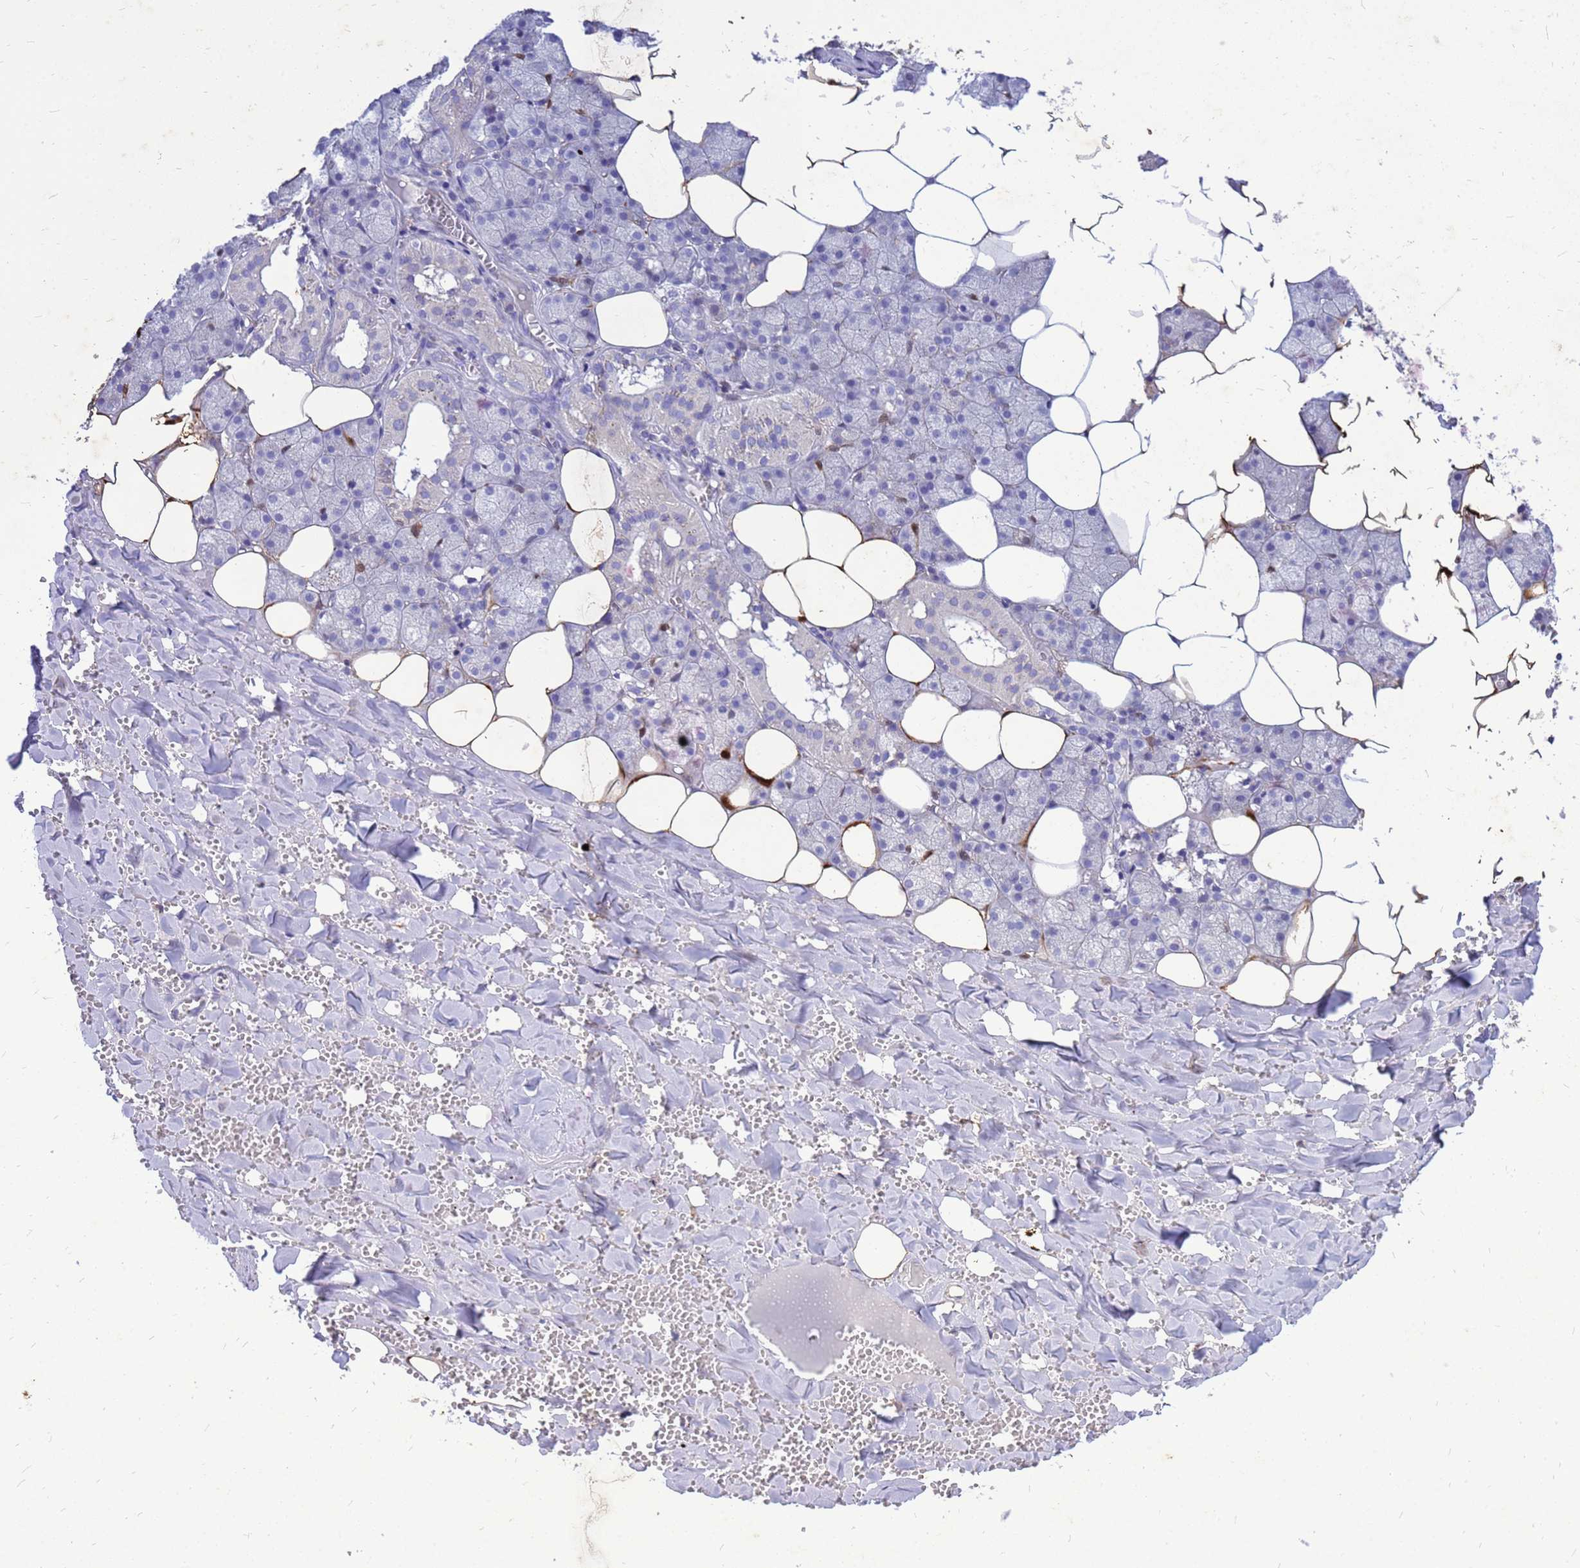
{"staining": {"intensity": "moderate", "quantity": "<25%", "location": "cytoplasmic/membranous"}, "tissue": "salivary gland", "cell_type": "Glandular cells", "image_type": "normal", "snomed": [{"axis": "morphology", "description": "Normal tissue, NOS"}, {"axis": "topography", "description": "Salivary gland"}], "caption": "Immunohistochemical staining of normal human salivary gland reveals <25% levels of moderate cytoplasmic/membranous protein positivity in approximately <25% of glandular cells.", "gene": "AKR1C1", "patient": {"sex": "male", "age": 62}}